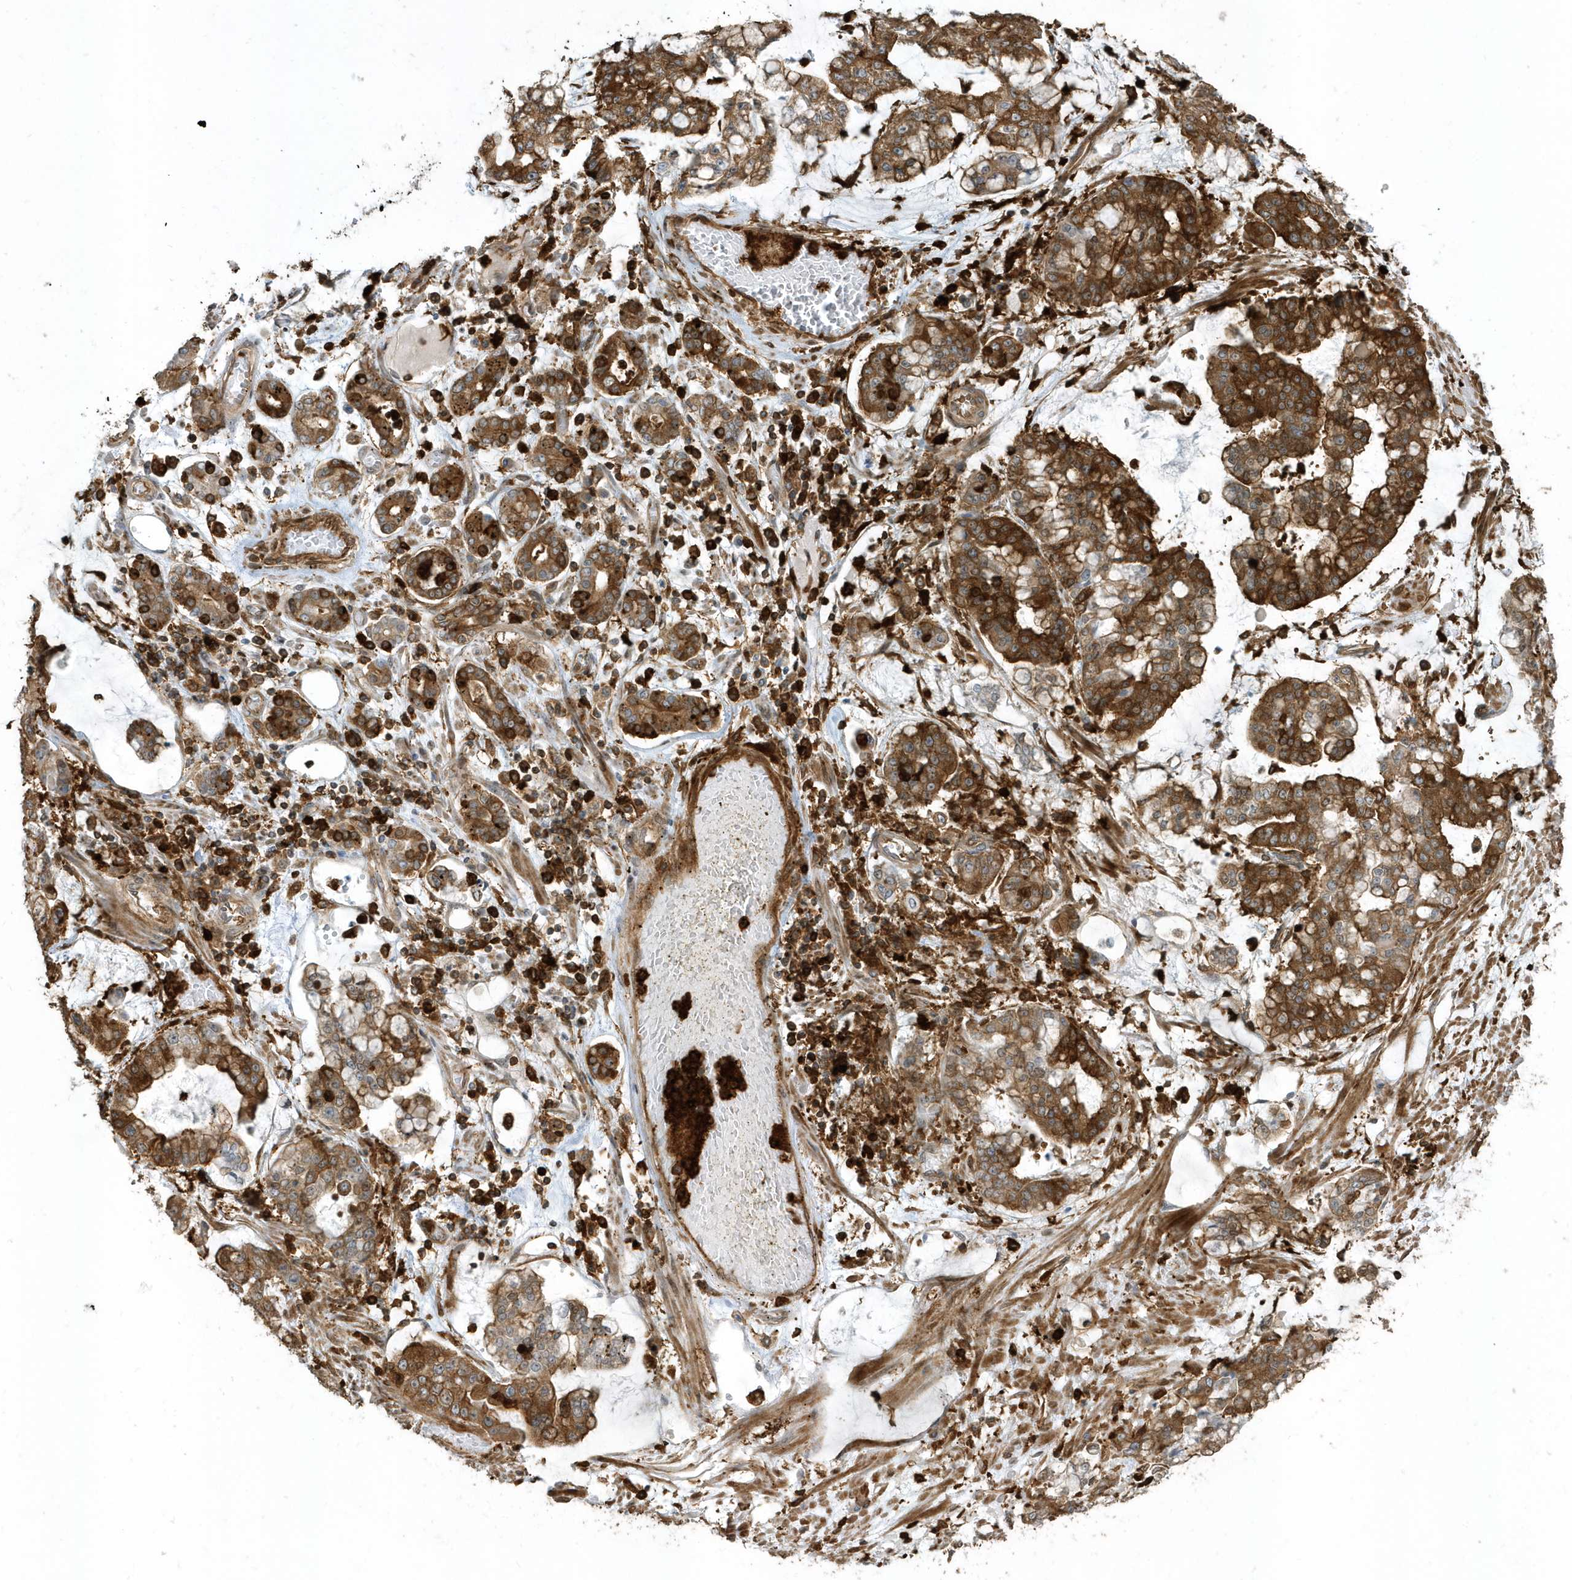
{"staining": {"intensity": "moderate", "quantity": ">75%", "location": "cytoplasmic/membranous"}, "tissue": "stomach cancer", "cell_type": "Tumor cells", "image_type": "cancer", "snomed": [{"axis": "morphology", "description": "Normal tissue, NOS"}, {"axis": "morphology", "description": "Adenocarcinoma, NOS"}, {"axis": "topography", "description": "Stomach, upper"}, {"axis": "topography", "description": "Stomach"}], "caption": "Stomach adenocarcinoma stained for a protein shows moderate cytoplasmic/membranous positivity in tumor cells.", "gene": "CLCN6", "patient": {"sex": "male", "age": 76}}